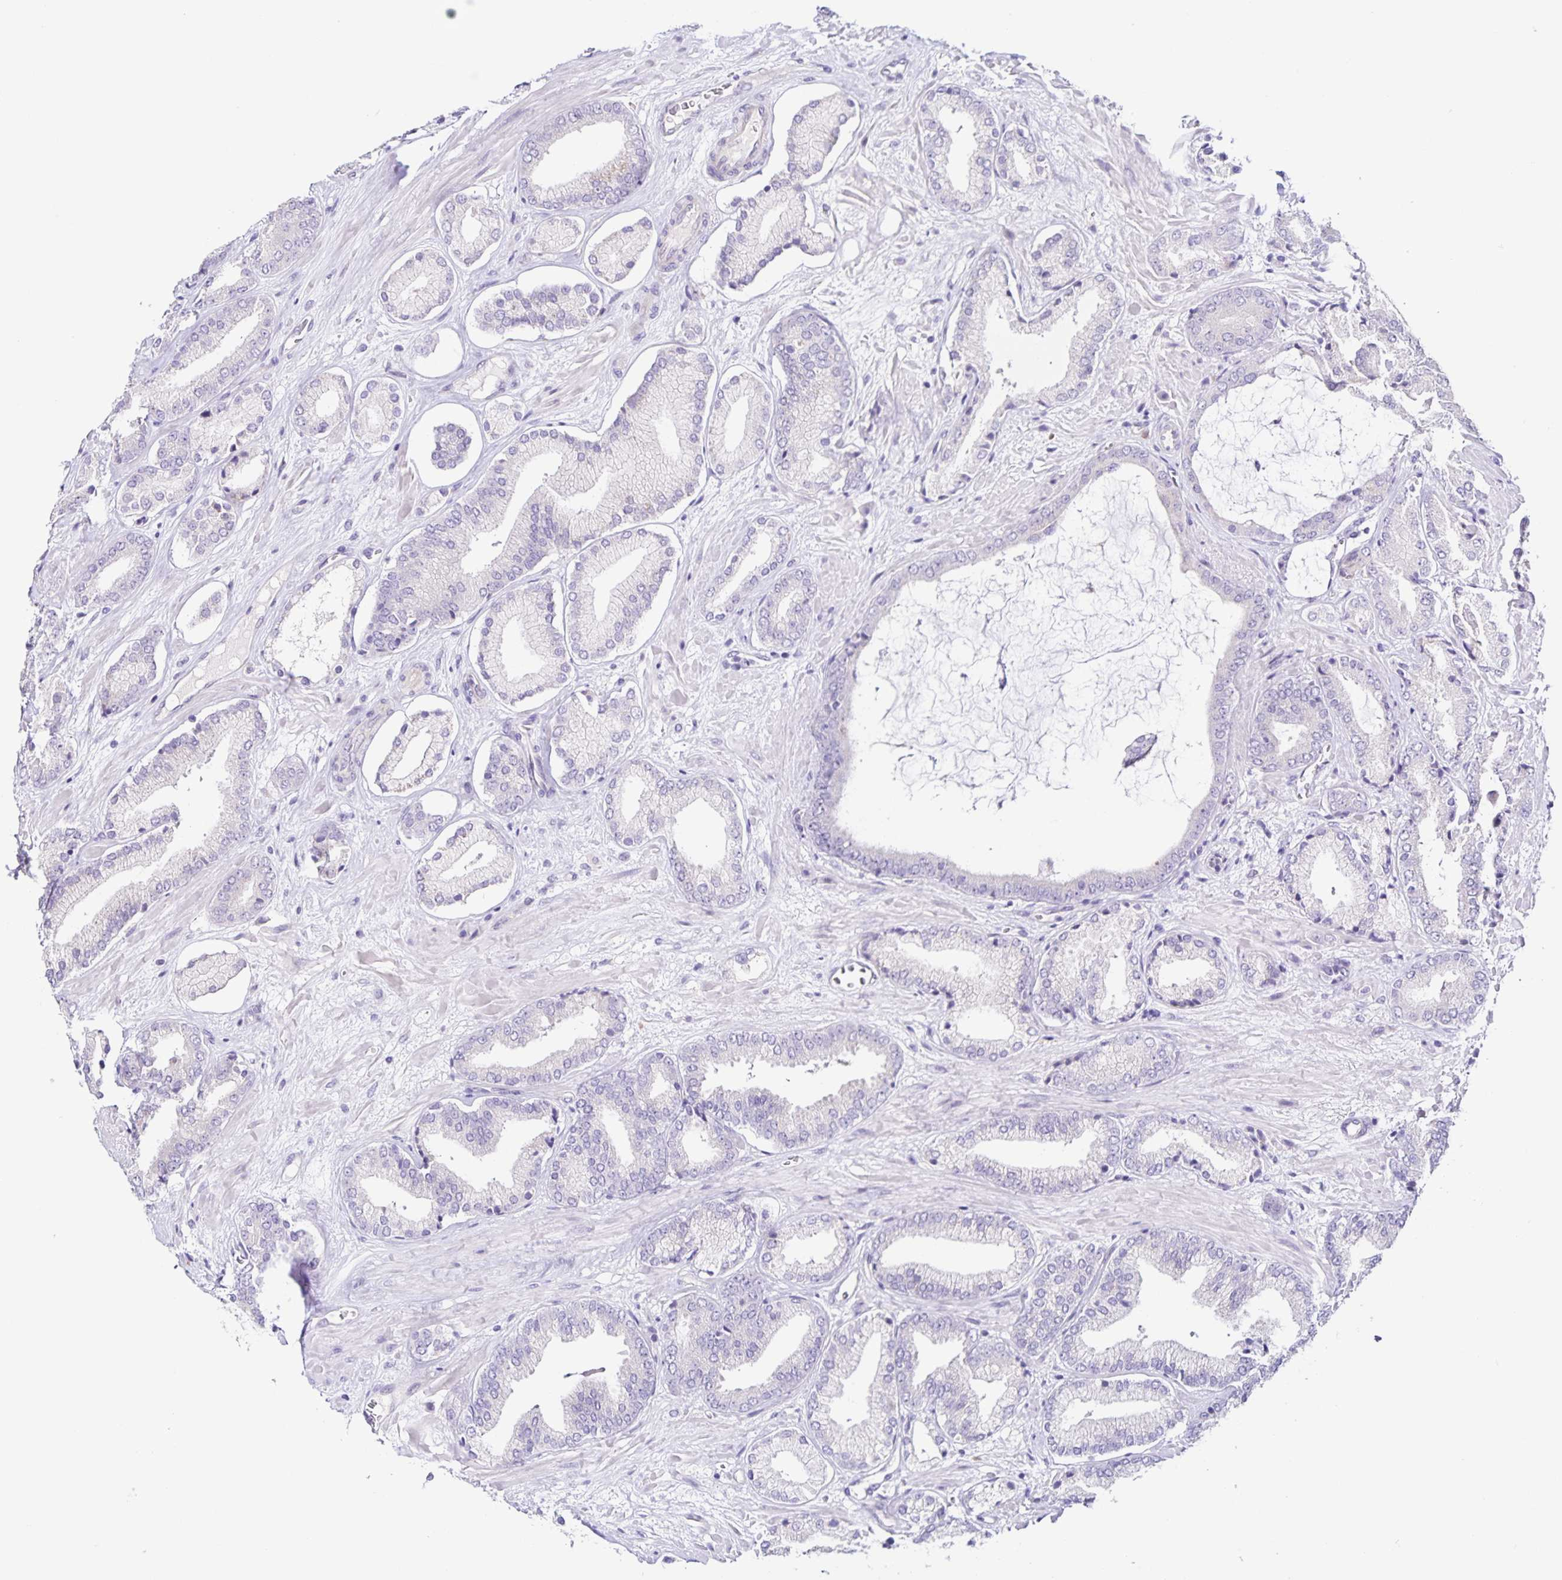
{"staining": {"intensity": "negative", "quantity": "none", "location": "none"}, "tissue": "prostate cancer", "cell_type": "Tumor cells", "image_type": "cancer", "snomed": [{"axis": "morphology", "description": "Adenocarcinoma, High grade"}, {"axis": "topography", "description": "Prostate"}], "caption": "Immunohistochemistry image of human adenocarcinoma (high-grade) (prostate) stained for a protein (brown), which demonstrates no positivity in tumor cells.", "gene": "RNFT2", "patient": {"sex": "male", "age": 56}}